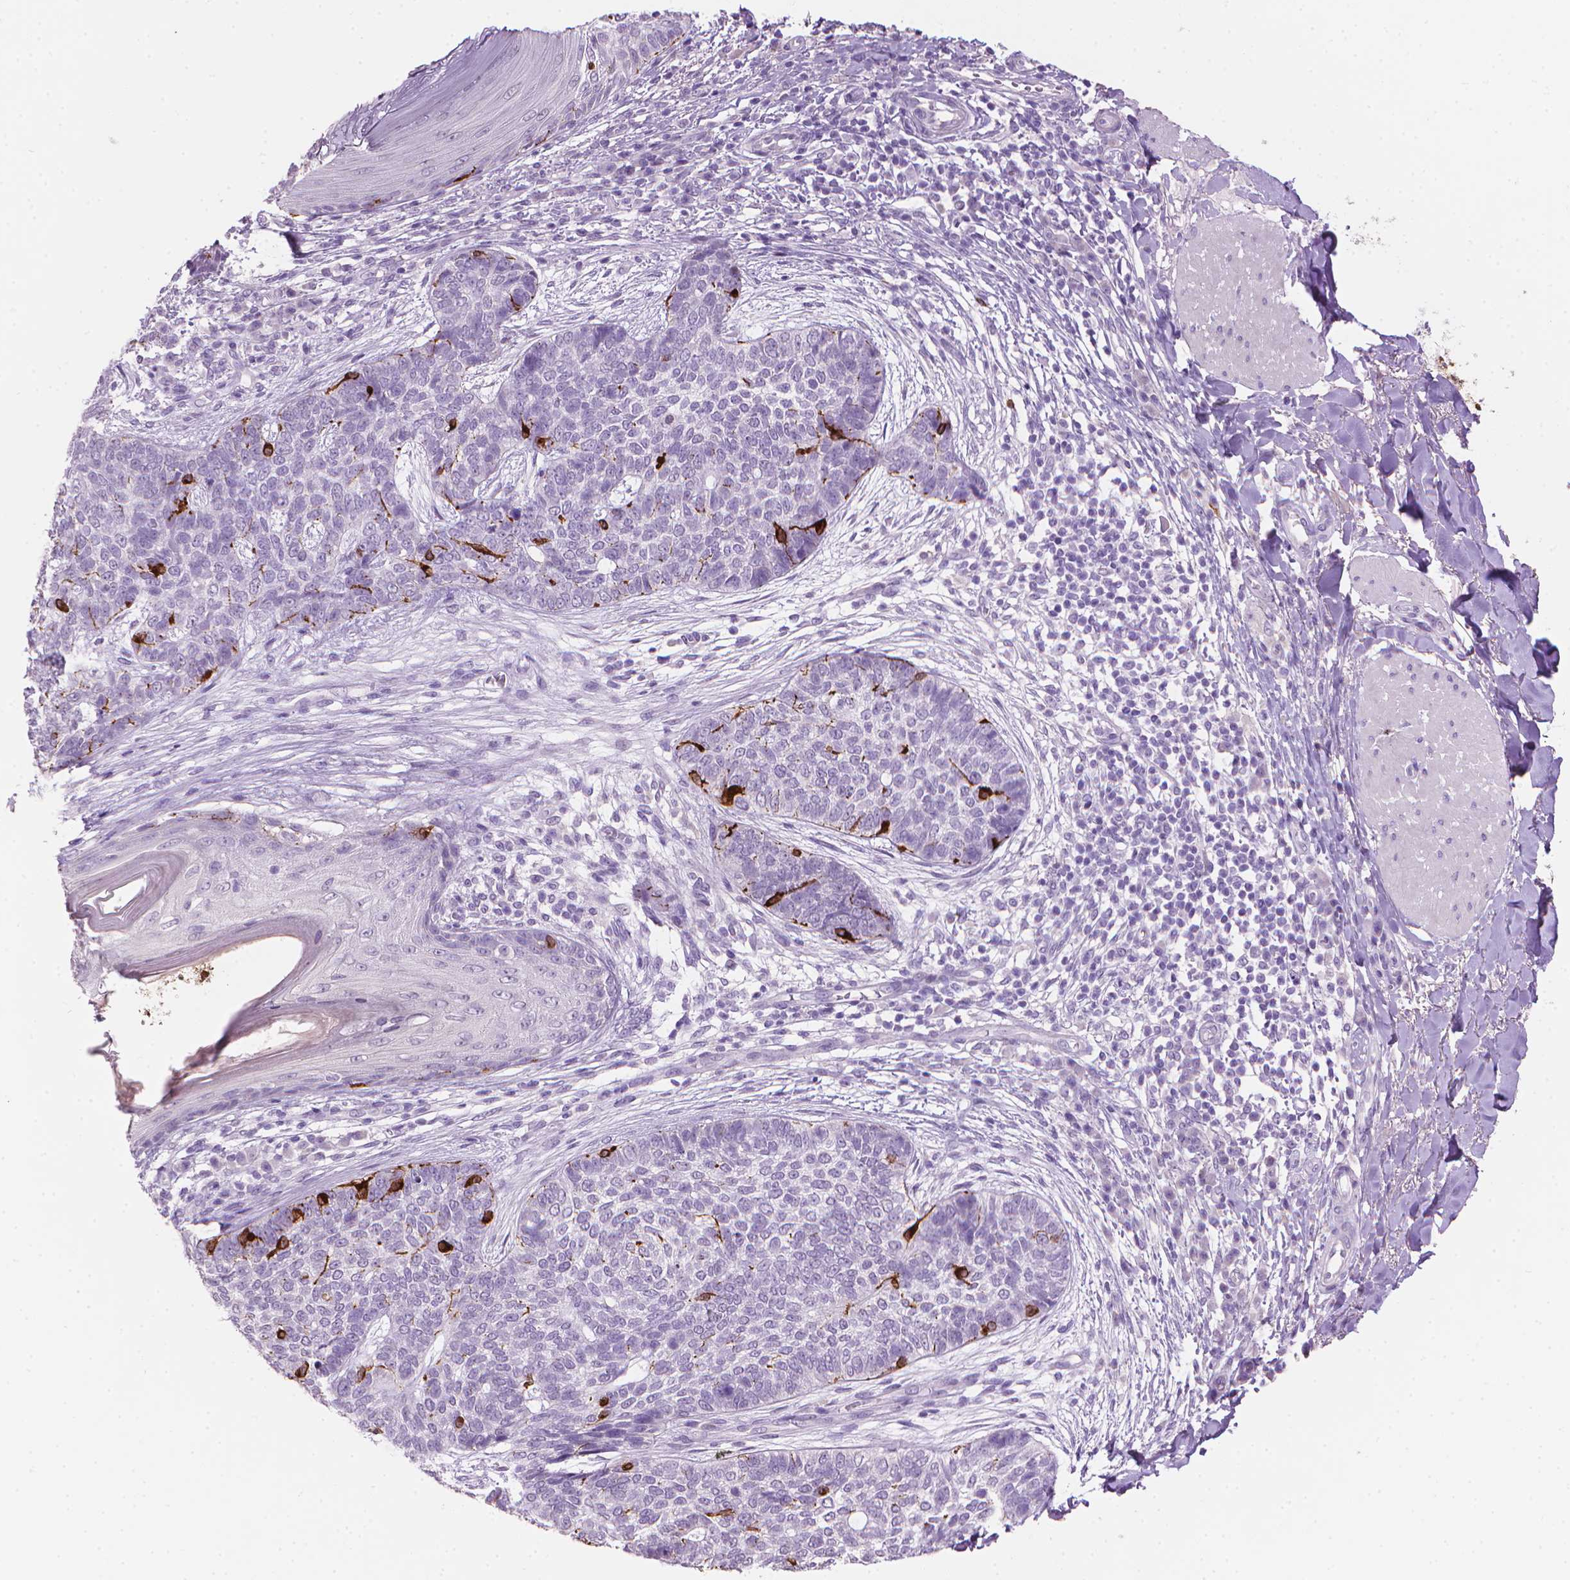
{"staining": {"intensity": "negative", "quantity": "none", "location": "none"}, "tissue": "skin cancer", "cell_type": "Tumor cells", "image_type": "cancer", "snomed": [{"axis": "morphology", "description": "Basal cell carcinoma"}, {"axis": "topography", "description": "Skin"}], "caption": "DAB (3,3'-diaminobenzidine) immunohistochemical staining of human basal cell carcinoma (skin) exhibits no significant positivity in tumor cells.", "gene": "MLANA", "patient": {"sex": "female", "age": 69}}